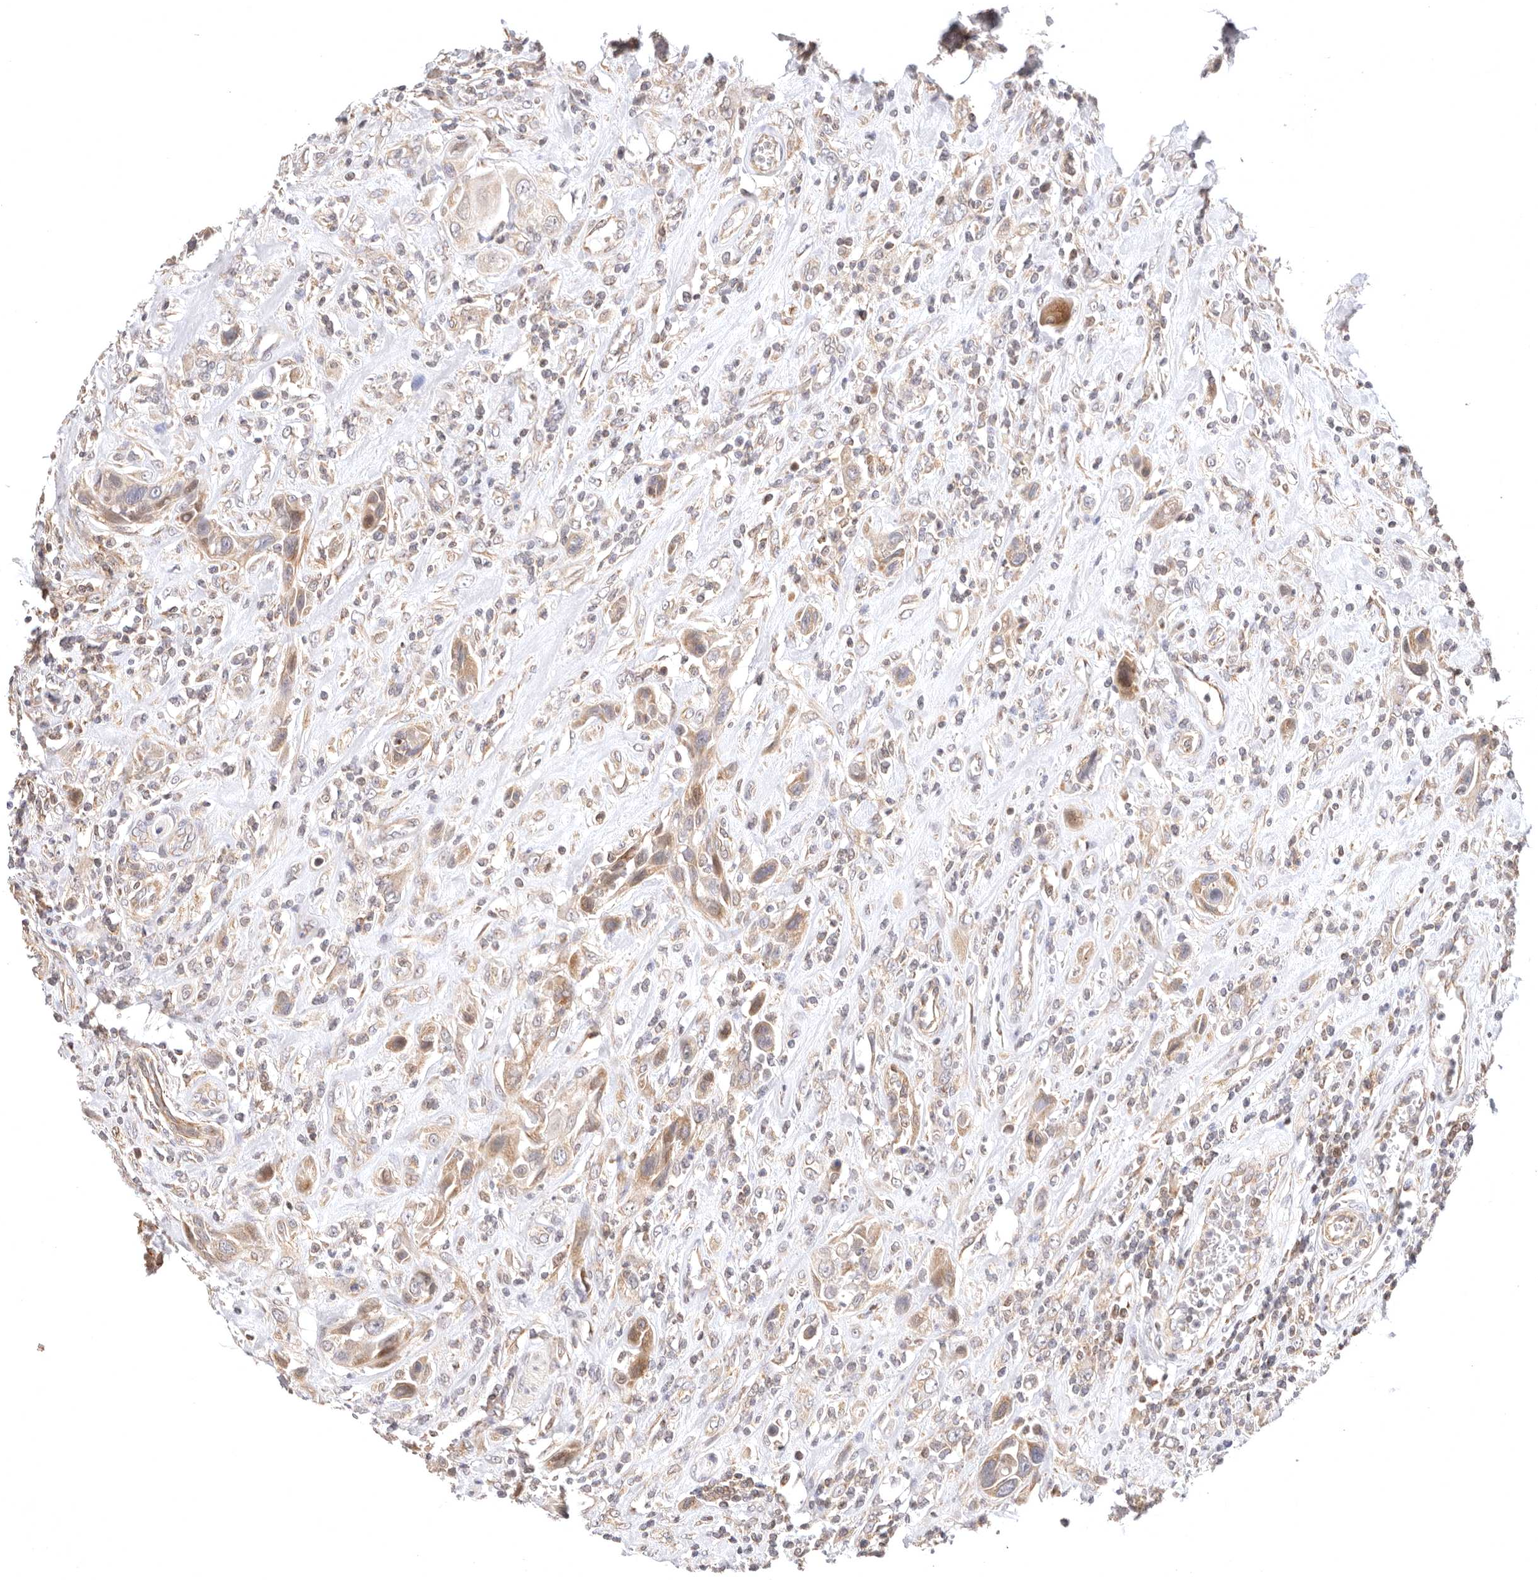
{"staining": {"intensity": "moderate", "quantity": ">75%", "location": "cytoplasmic/membranous"}, "tissue": "urothelial cancer", "cell_type": "Tumor cells", "image_type": "cancer", "snomed": [{"axis": "morphology", "description": "Urothelial carcinoma, High grade"}, {"axis": "topography", "description": "Urinary bladder"}], "caption": "Protein analysis of high-grade urothelial carcinoma tissue displays moderate cytoplasmic/membranous expression in about >75% of tumor cells.", "gene": "KCMF1", "patient": {"sex": "male", "age": 50}}